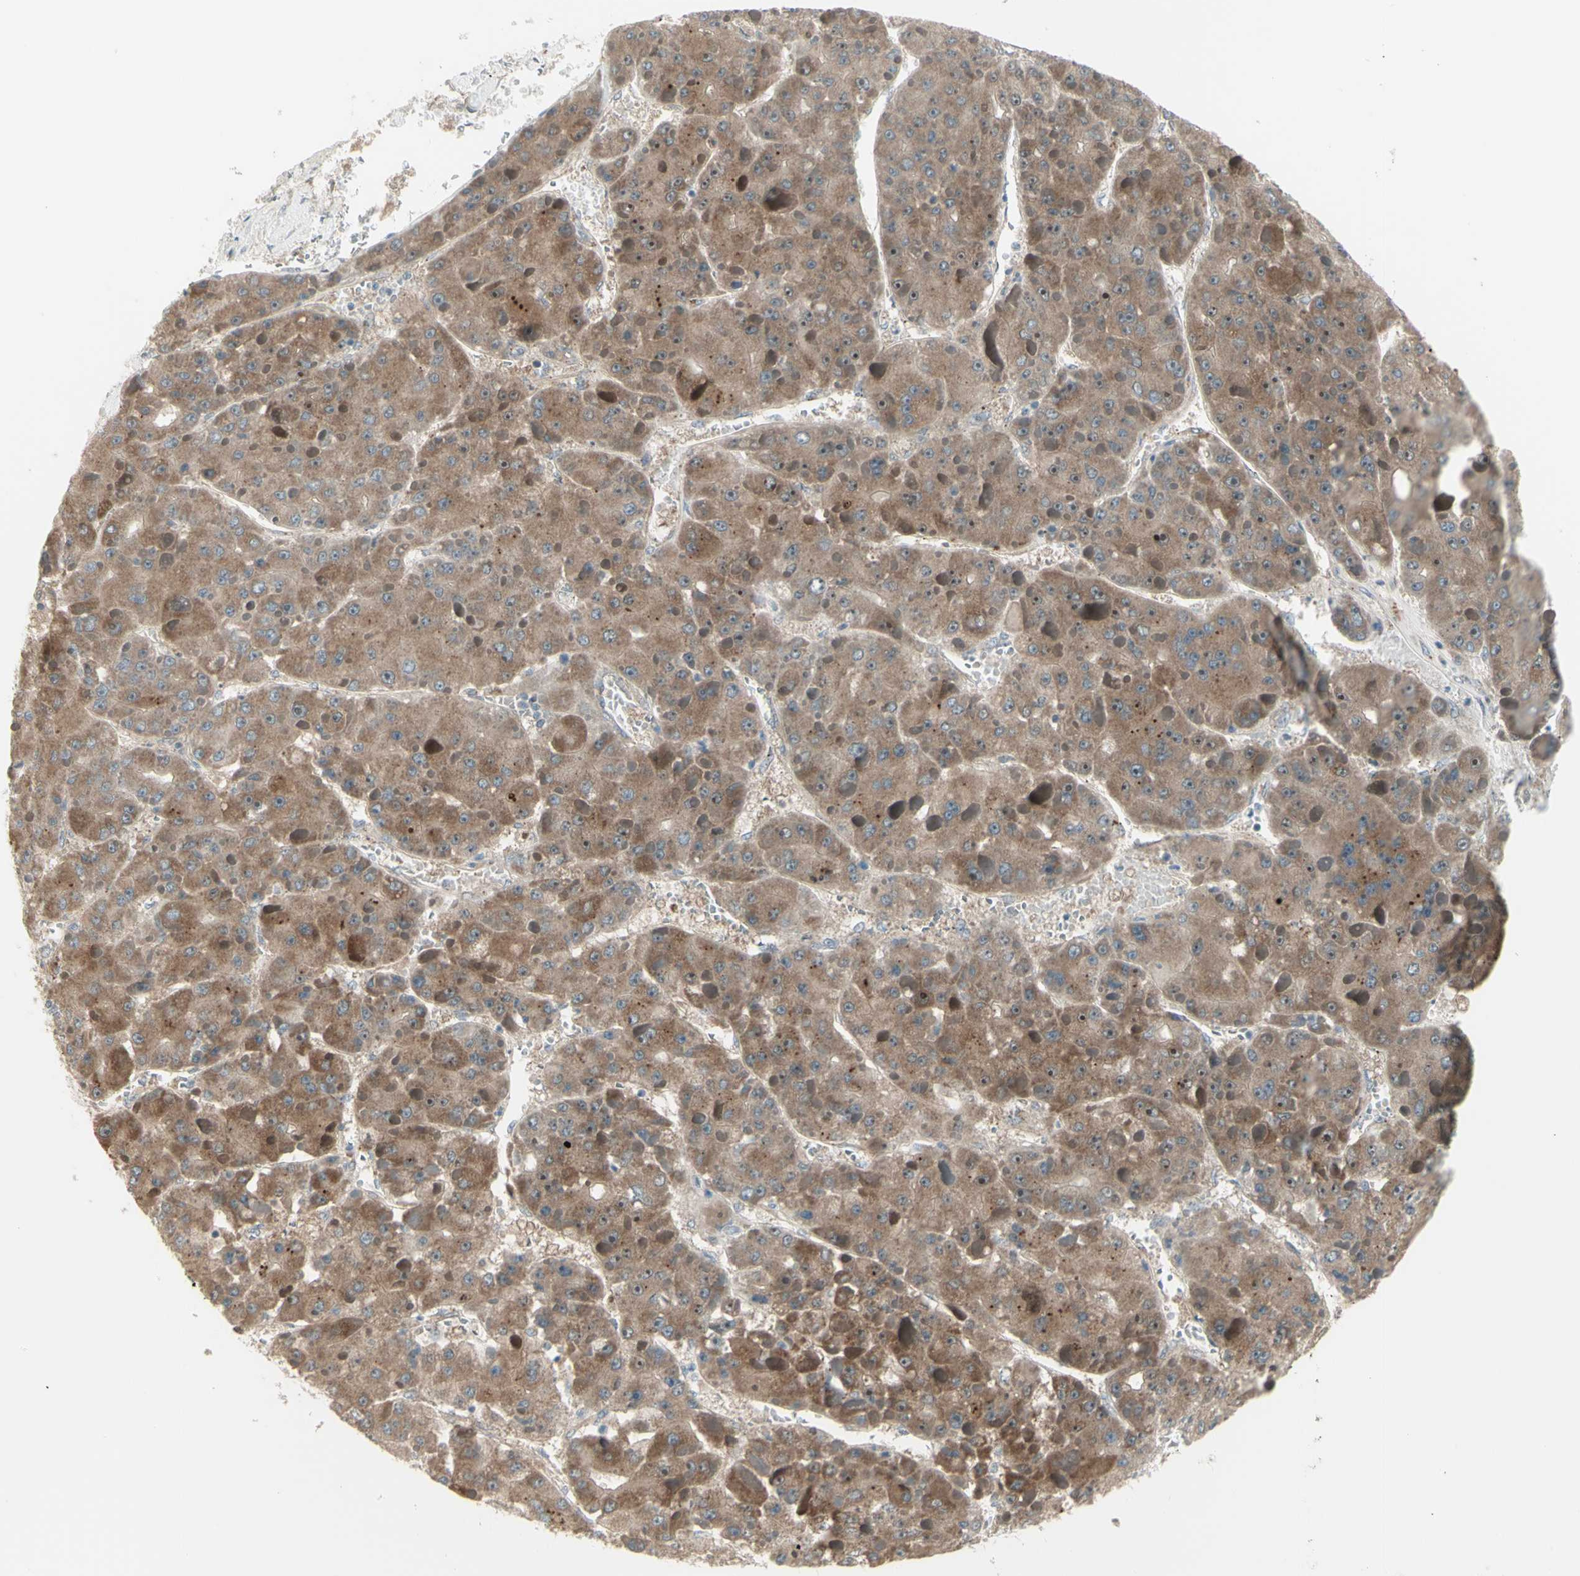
{"staining": {"intensity": "moderate", "quantity": ">75%", "location": "cytoplasmic/membranous"}, "tissue": "liver cancer", "cell_type": "Tumor cells", "image_type": "cancer", "snomed": [{"axis": "morphology", "description": "Carcinoma, Hepatocellular, NOS"}, {"axis": "topography", "description": "Liver"}], "caption": "Protein expression analysis of hepatocellular carcinoma (liver) shows moderate cytoplasmic/membranous staining in about >75% of tumor cells.", "gene": "NAXD", "patient": {"sex": "female", "age": 73}}